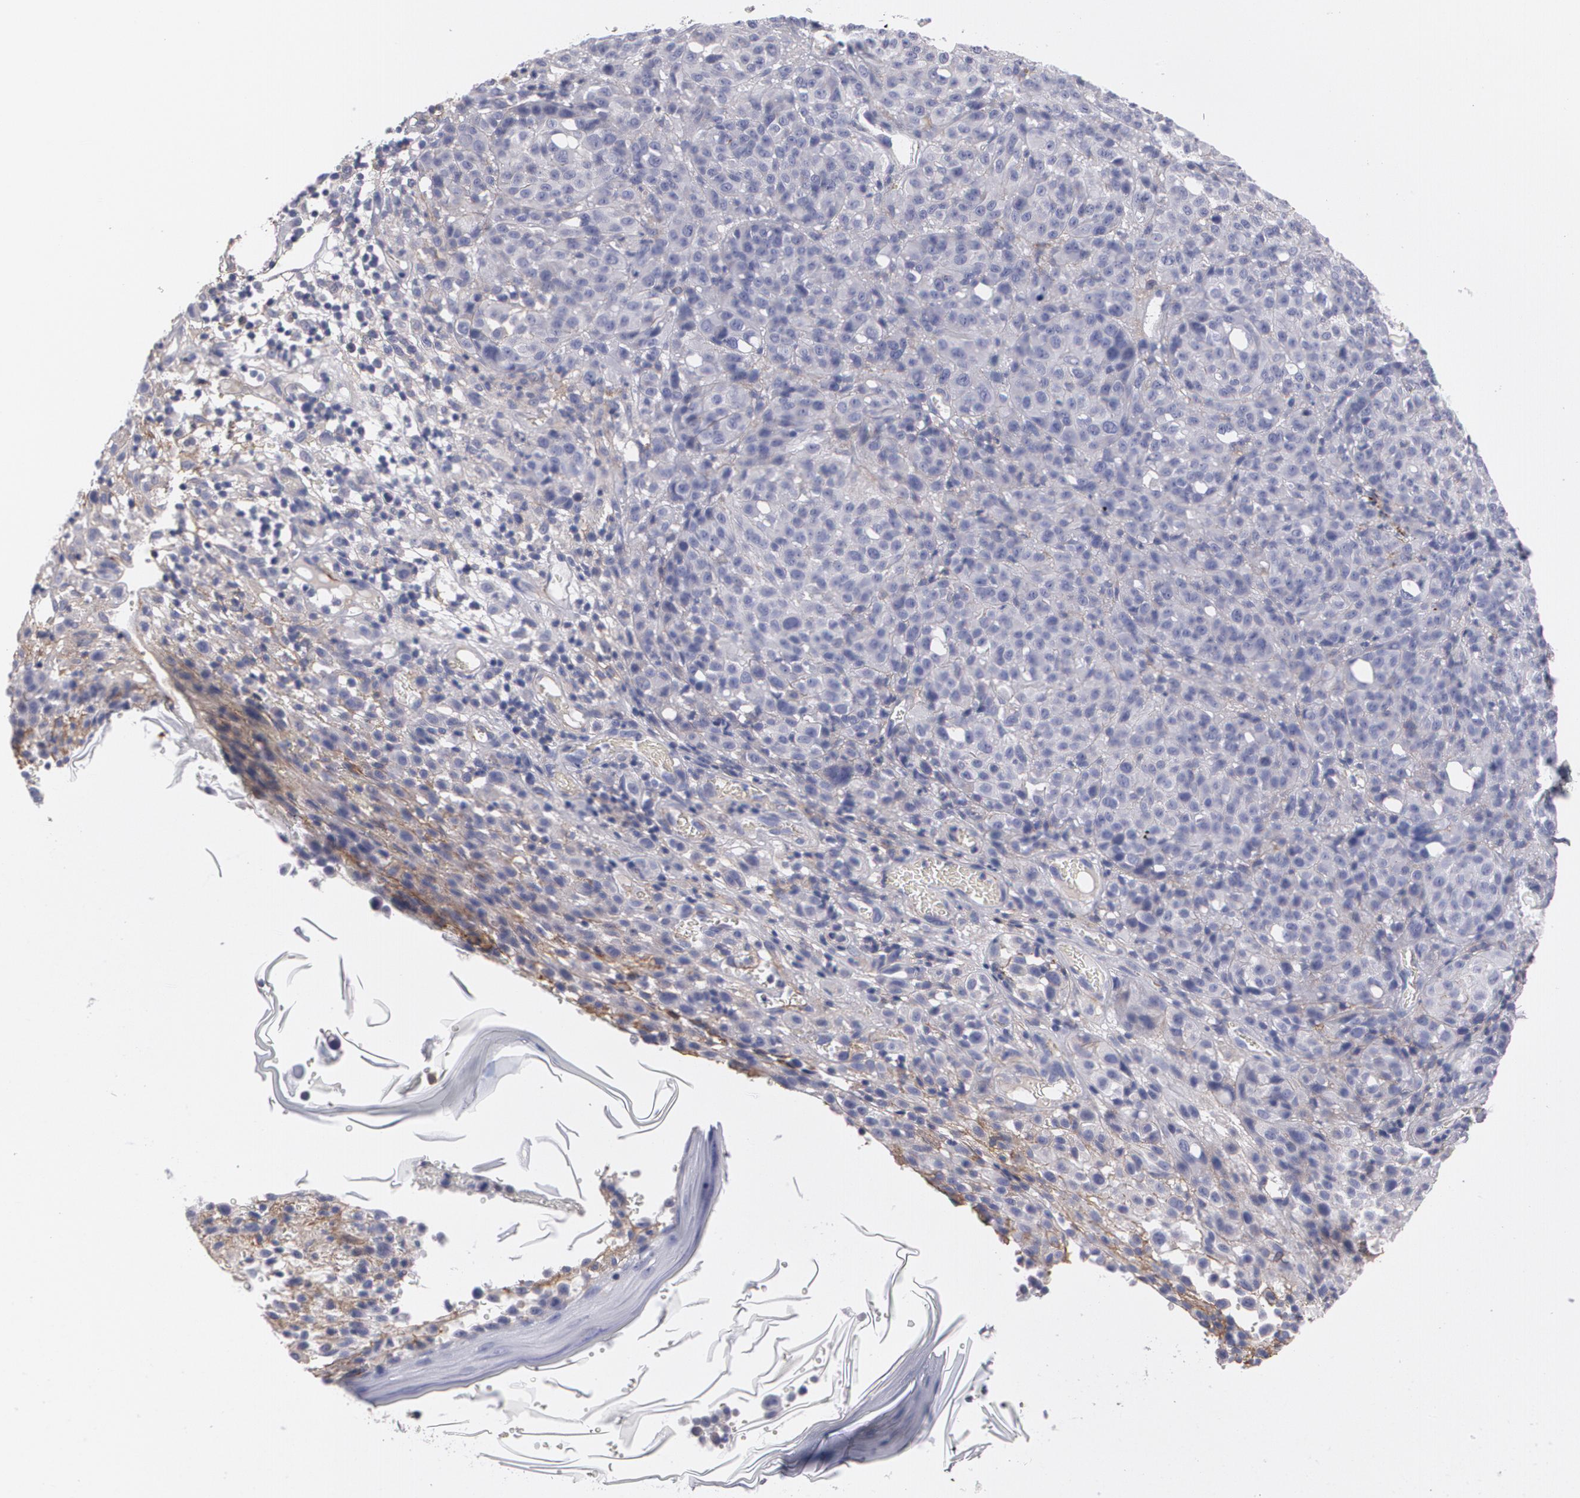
{"staining": {"intensity": "negative", "quantity": "none", "location": "none"}, "tissue": "melanoma", "cell_type": "Tumor cells", "image_type": "cancer", "snomed": [{"axis": "morphology", "description": "Malignant melanoma, NOS"}, {"axis": "topography", "description": "Skin"}], "caption": "A high-resolution histopathology image shows IHC staining of melanoma, which demonstrates no significant staining in tumor cells.", "gene": "FBLN1", "patient": {"sex": "female", "age": 49}}